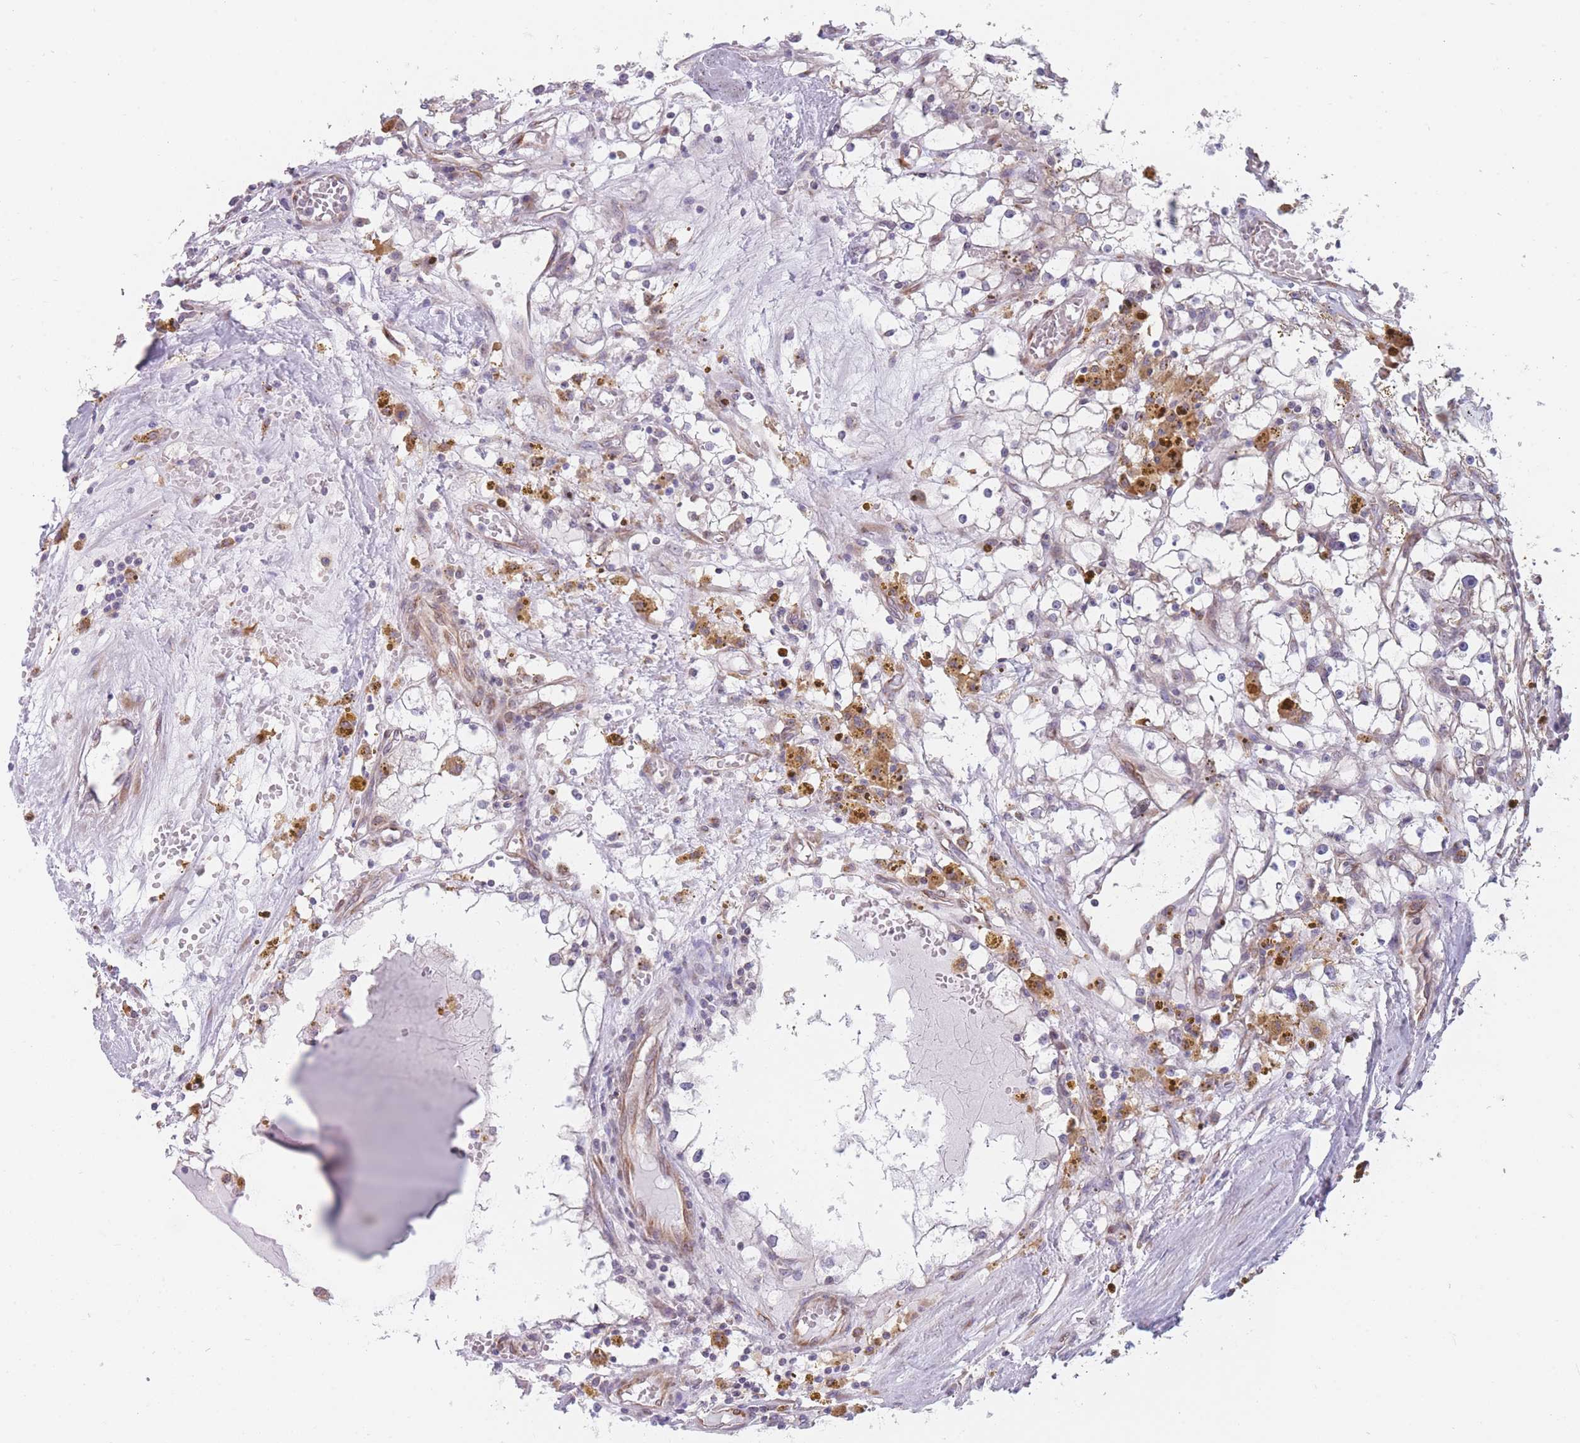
{"staining": {"intensity": "negative", "quantity": "none", "location": "none"}, "tissue": "renal cancer", "cell_type": "Tumor cells", "image_type": "cancer", "snomed": [{"axis": "morphology", "description": "Adenocarcinoma, NOS"}, {"axis": "topography", "description": "Kidney"}], "caption": "This is an immunohistochemistry (IHC) photomicrograph of human renal cancer. There is no positivity in tumor cells.", "gene": "AK9", "patient": {"sex": "male", "age": 56}}